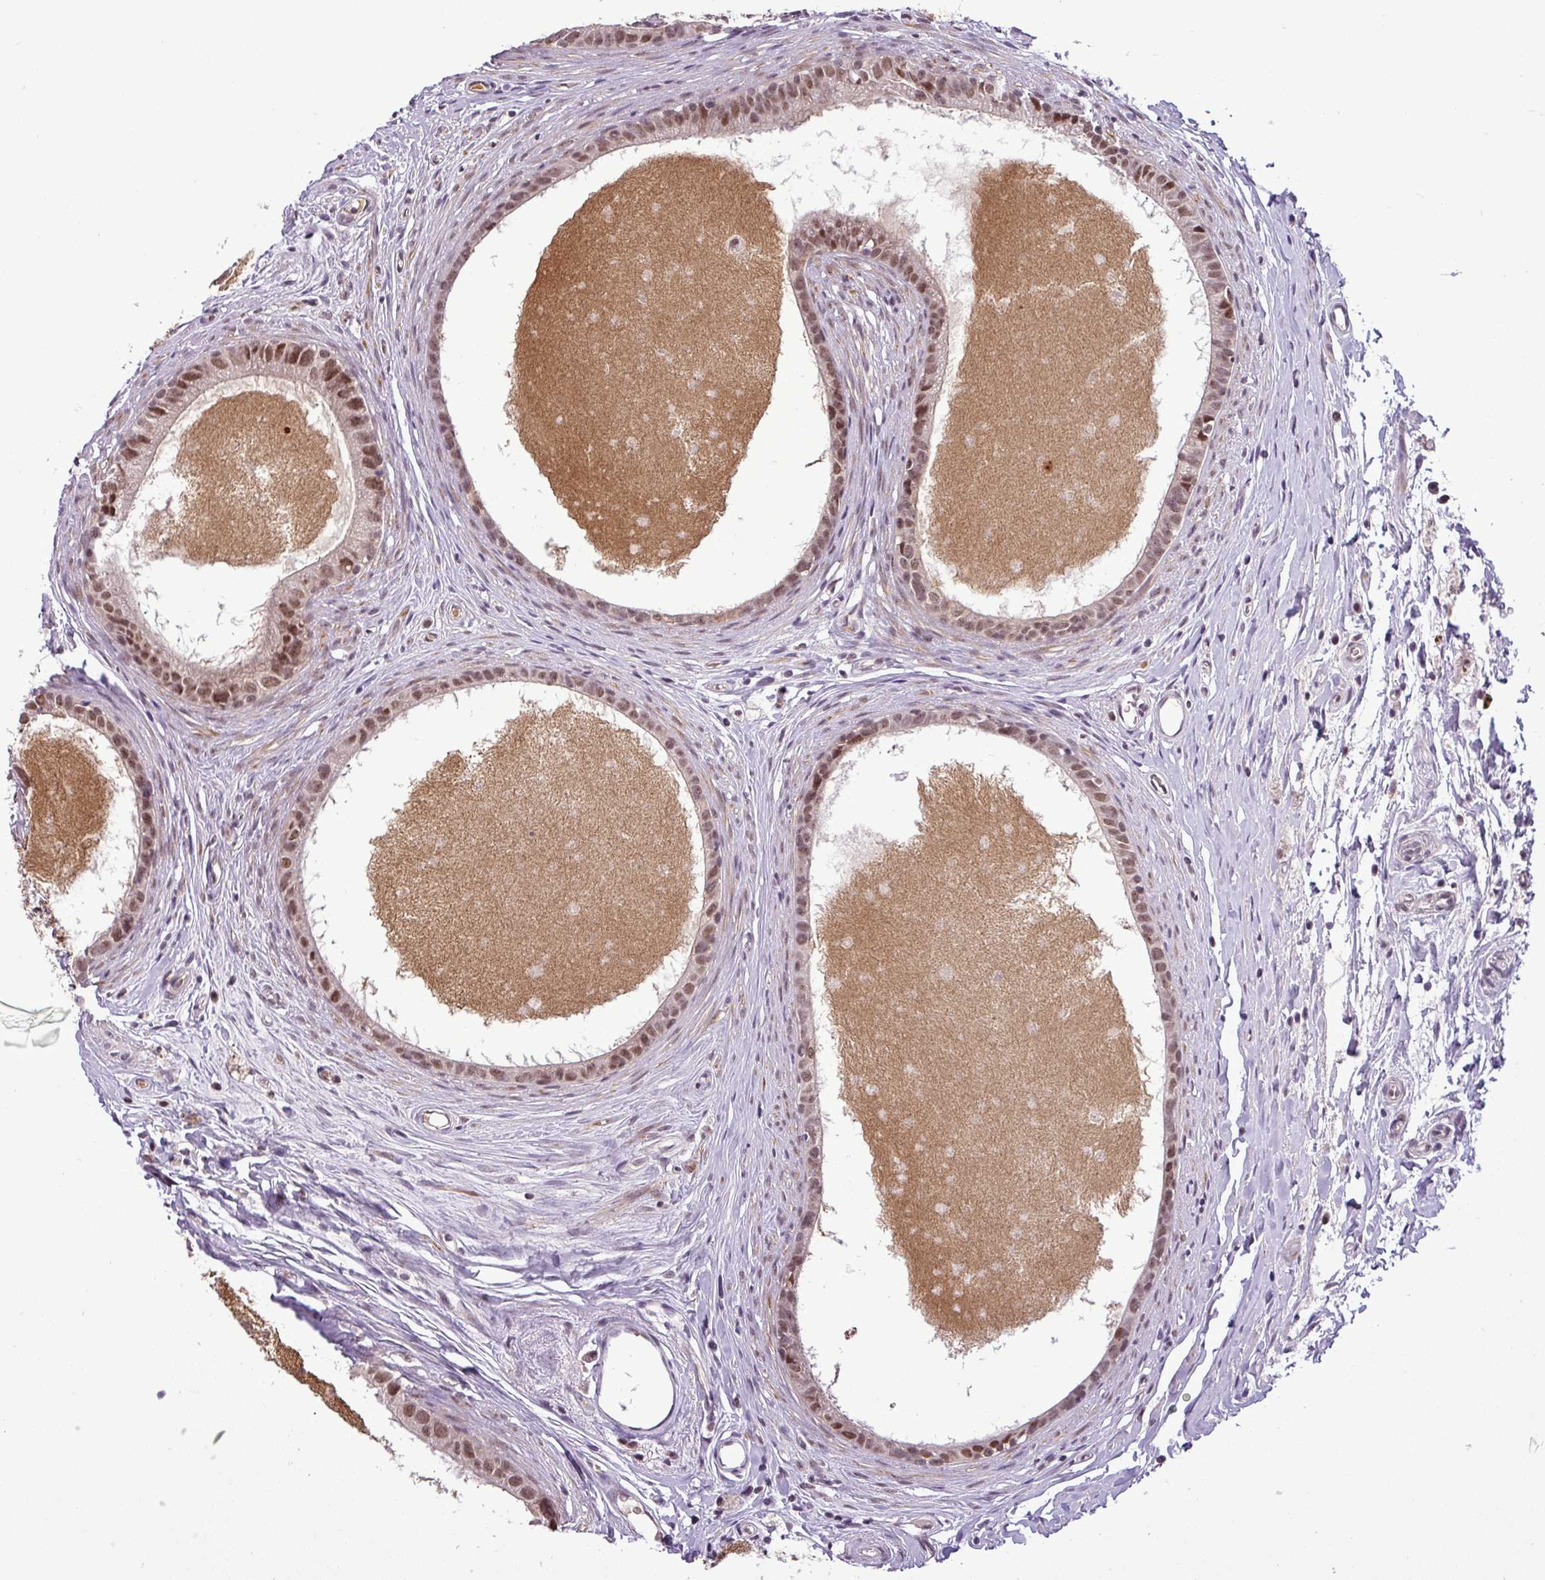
{"staining": {"intensity": "moderate", "quantity": ">75%", "location": "nuclear"}, "tissue": "epididymis", "cell_type": "Glandular cells", "image_type": "normal", "snomed": [{"axis": "morphology", "description": "Normal tissue, NOS"}, {"axis": "topography", "description": "Epididymis"}], "caption": "Moderate nuclear positivity is seen in about >75% of glandular cells in normal epididymis. (Brightfield microscopy of DAB IHC at high magnification).", "gene": "MFHAS1", "patient": {"sex": "male", "age": 80}}